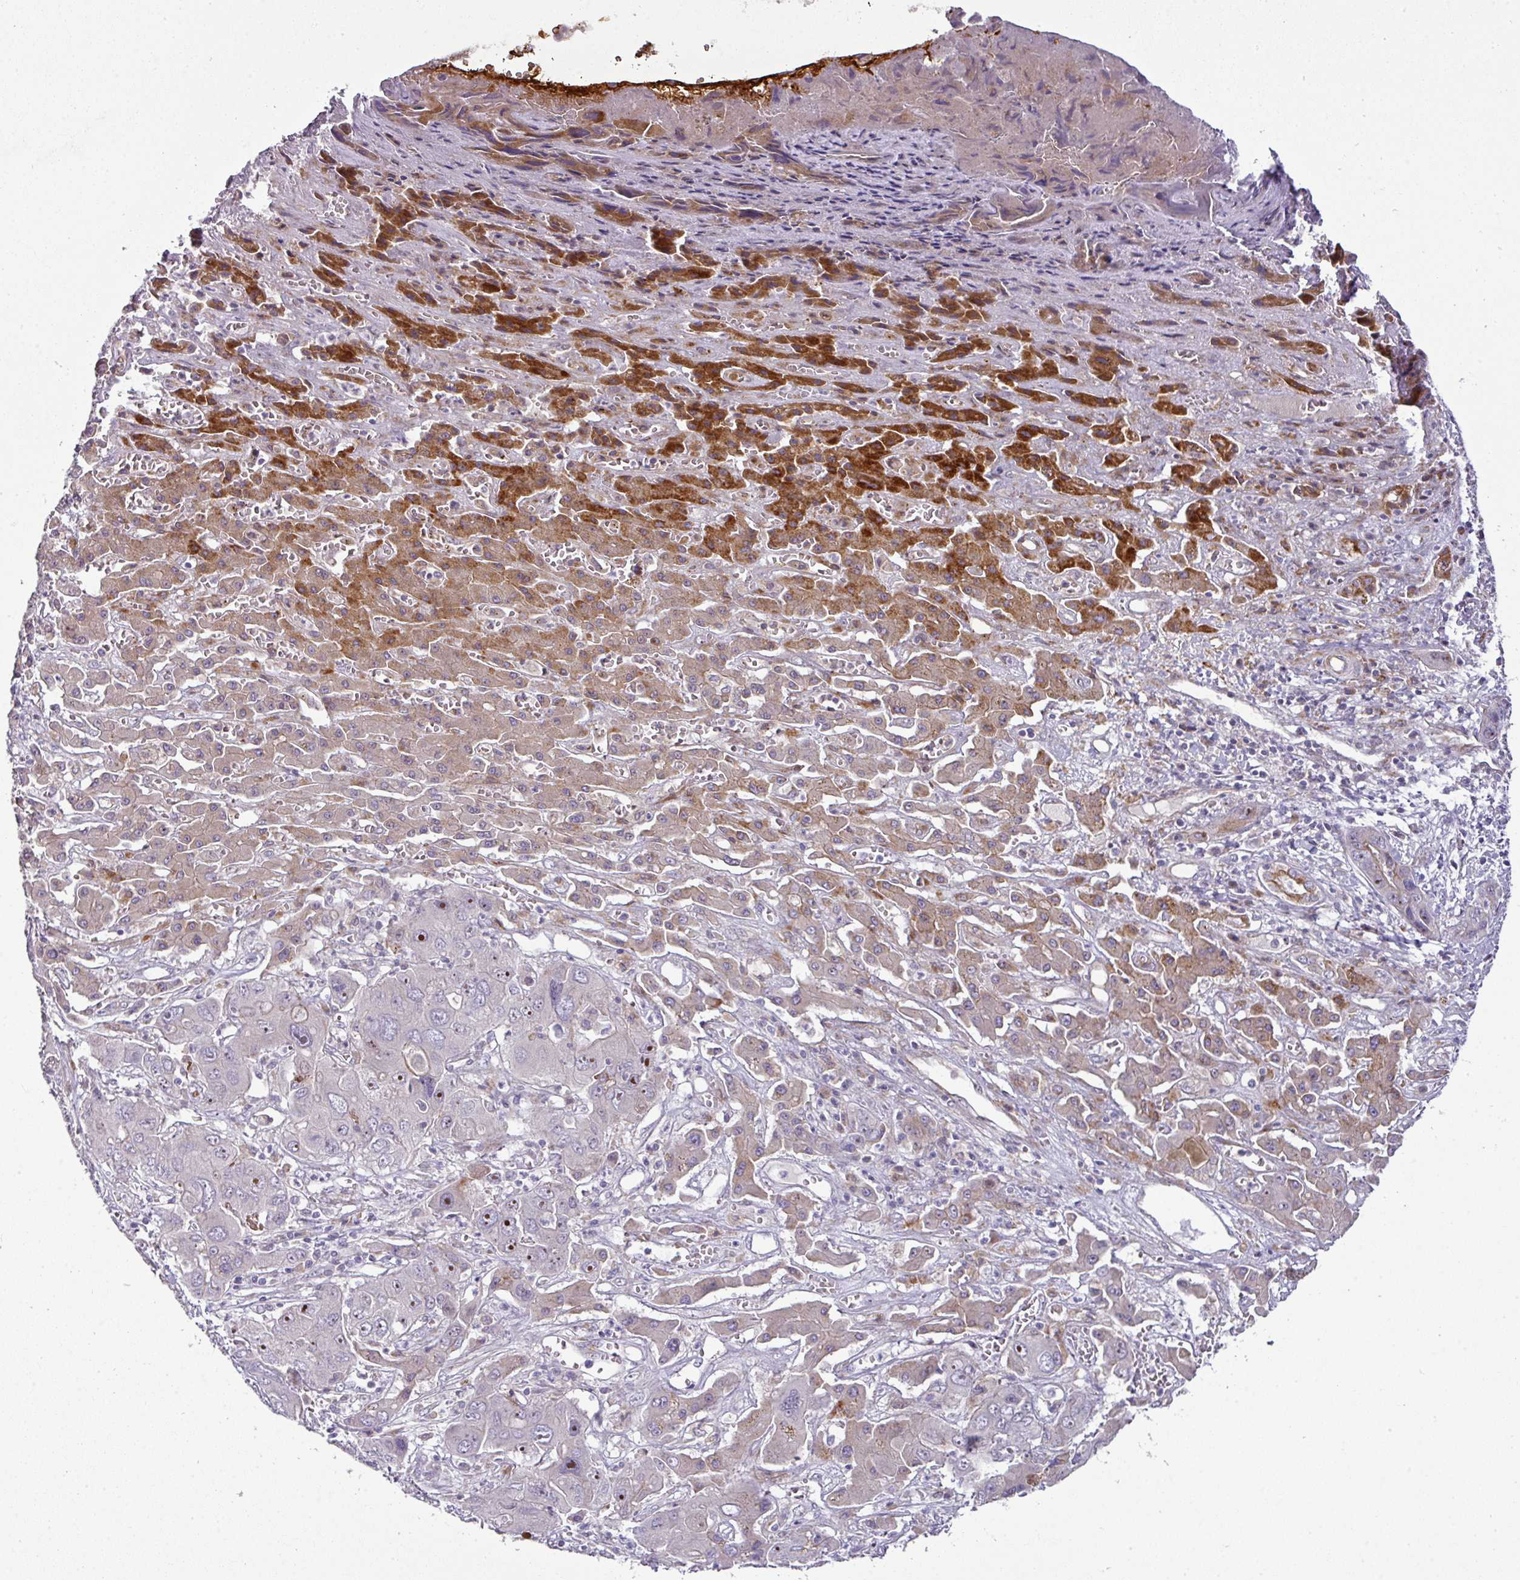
{"staining": {"intensity": "strong", "quantity": "<25%", "location": "nuclear"}, "tissue": "liver cancer", "cell_type": "Tumor cells", "image_type": "cancer", "snomed": [{"axis": "morphology", "description": "Cholangiocarcinoma"}, {"axis": "topography", "description": "Liver"}], "caption": "Protein expression analysis of human cholangiocarcinoma (liver) reveals strong nuclear positivity in approximately <25% of tumor cells. The protein of interest is shown in brown color, while the nuclei are stained blue.", "gene": "ATP6V1F", "patient": {"sex": "male", "age": 67}}